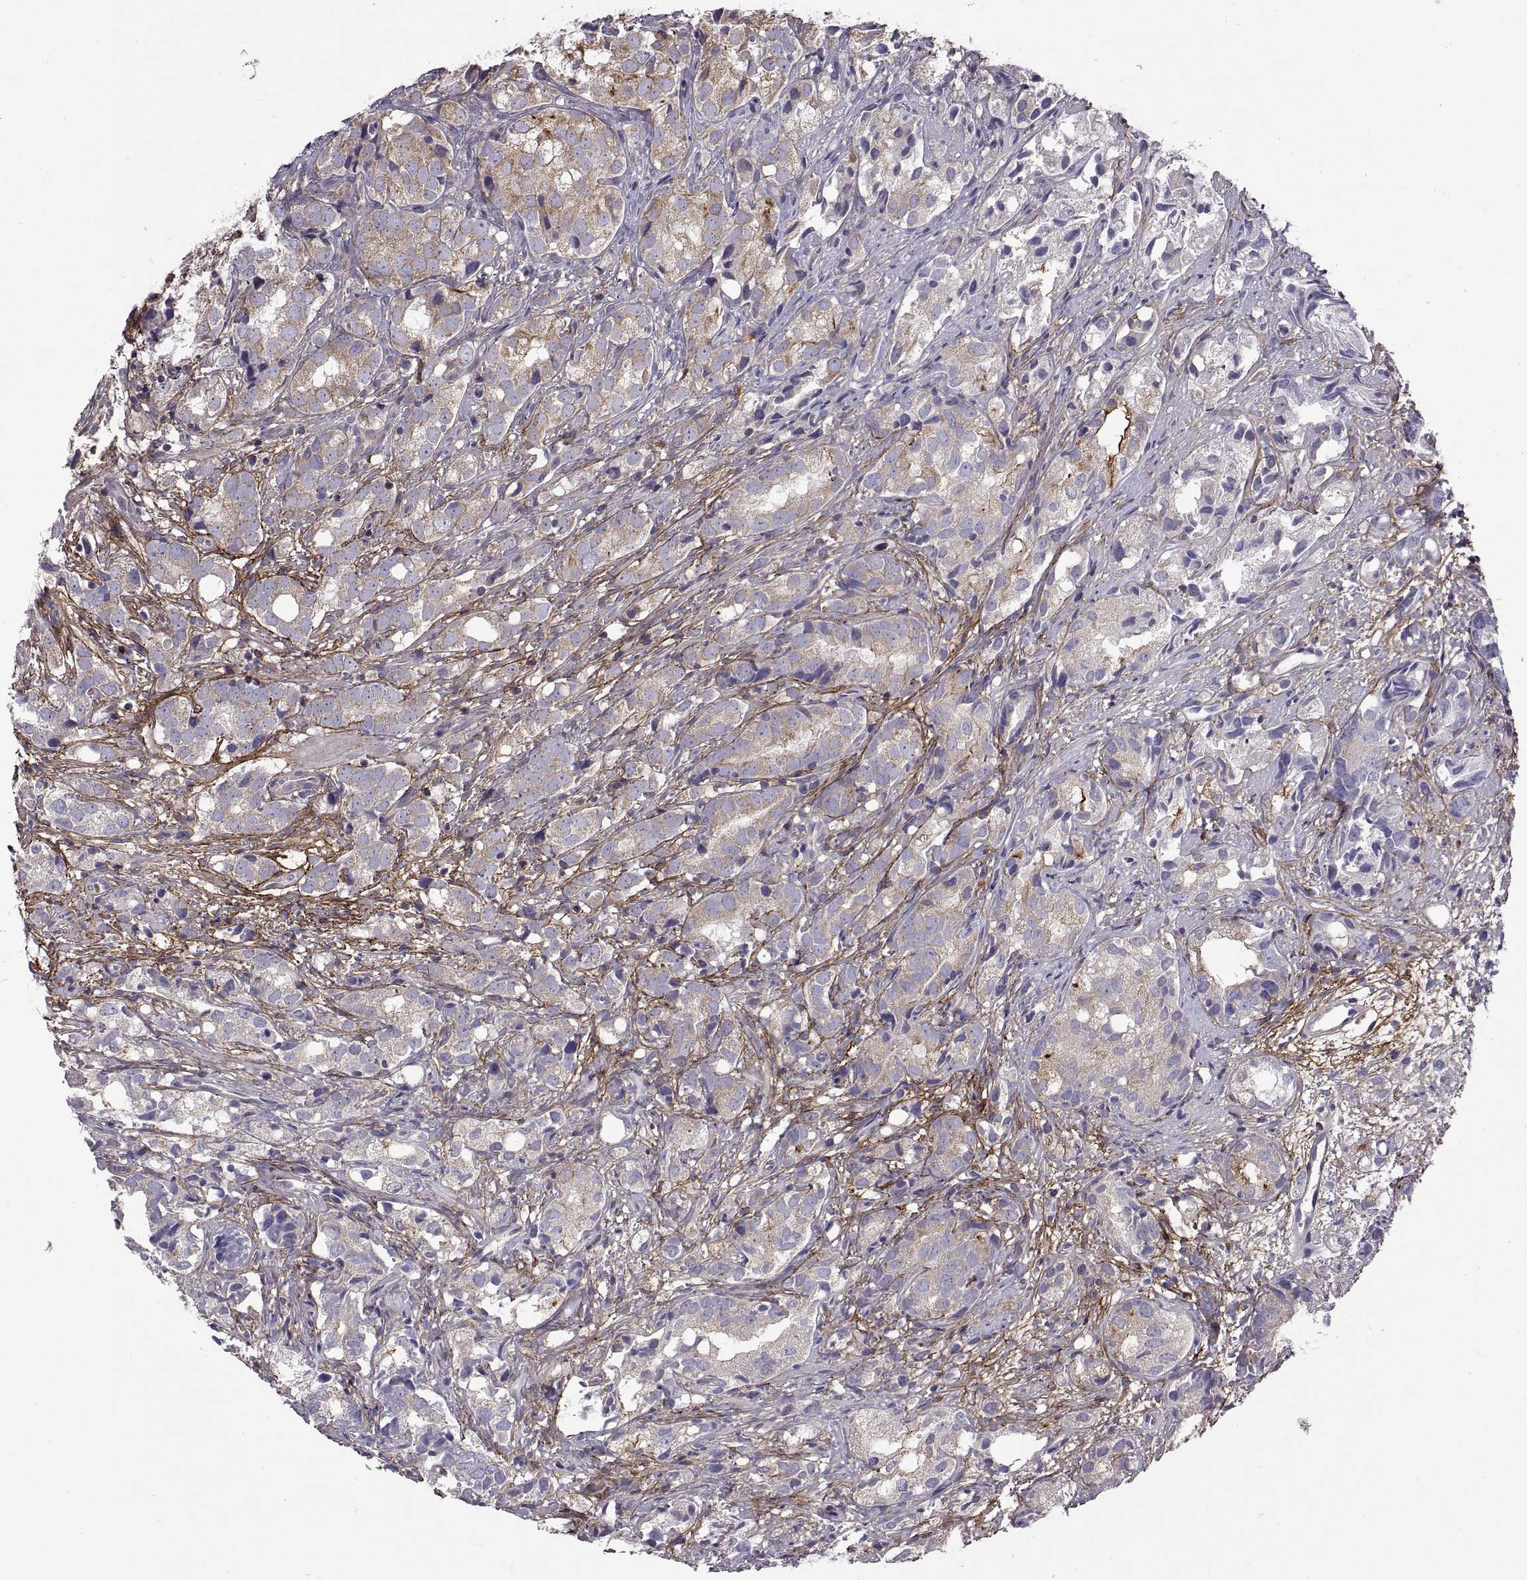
{"staining": {"intensity": "weak", "quantity": "25%-75%", "location": "cytoplasmic/membranous"}, "tissue": "prostate cancer", "cell_type": "Tumor cells", "image_type": "cancer", "snomed": [{"axis": "morphology", "description": "Adenocarcinoma, High grade"}, {"axis": "topography", "description": "Prostate"}], "caption": "Immunohistochemical staining of prostate cancer (adenocarcinoma (high-grade)) exhibits low levels of weak cytoplasmic/membranous protein staining in about 25%-75% of tumor cells.", "gene": "EMILIN2", "patient": {"sex": "male", "age": 82}}